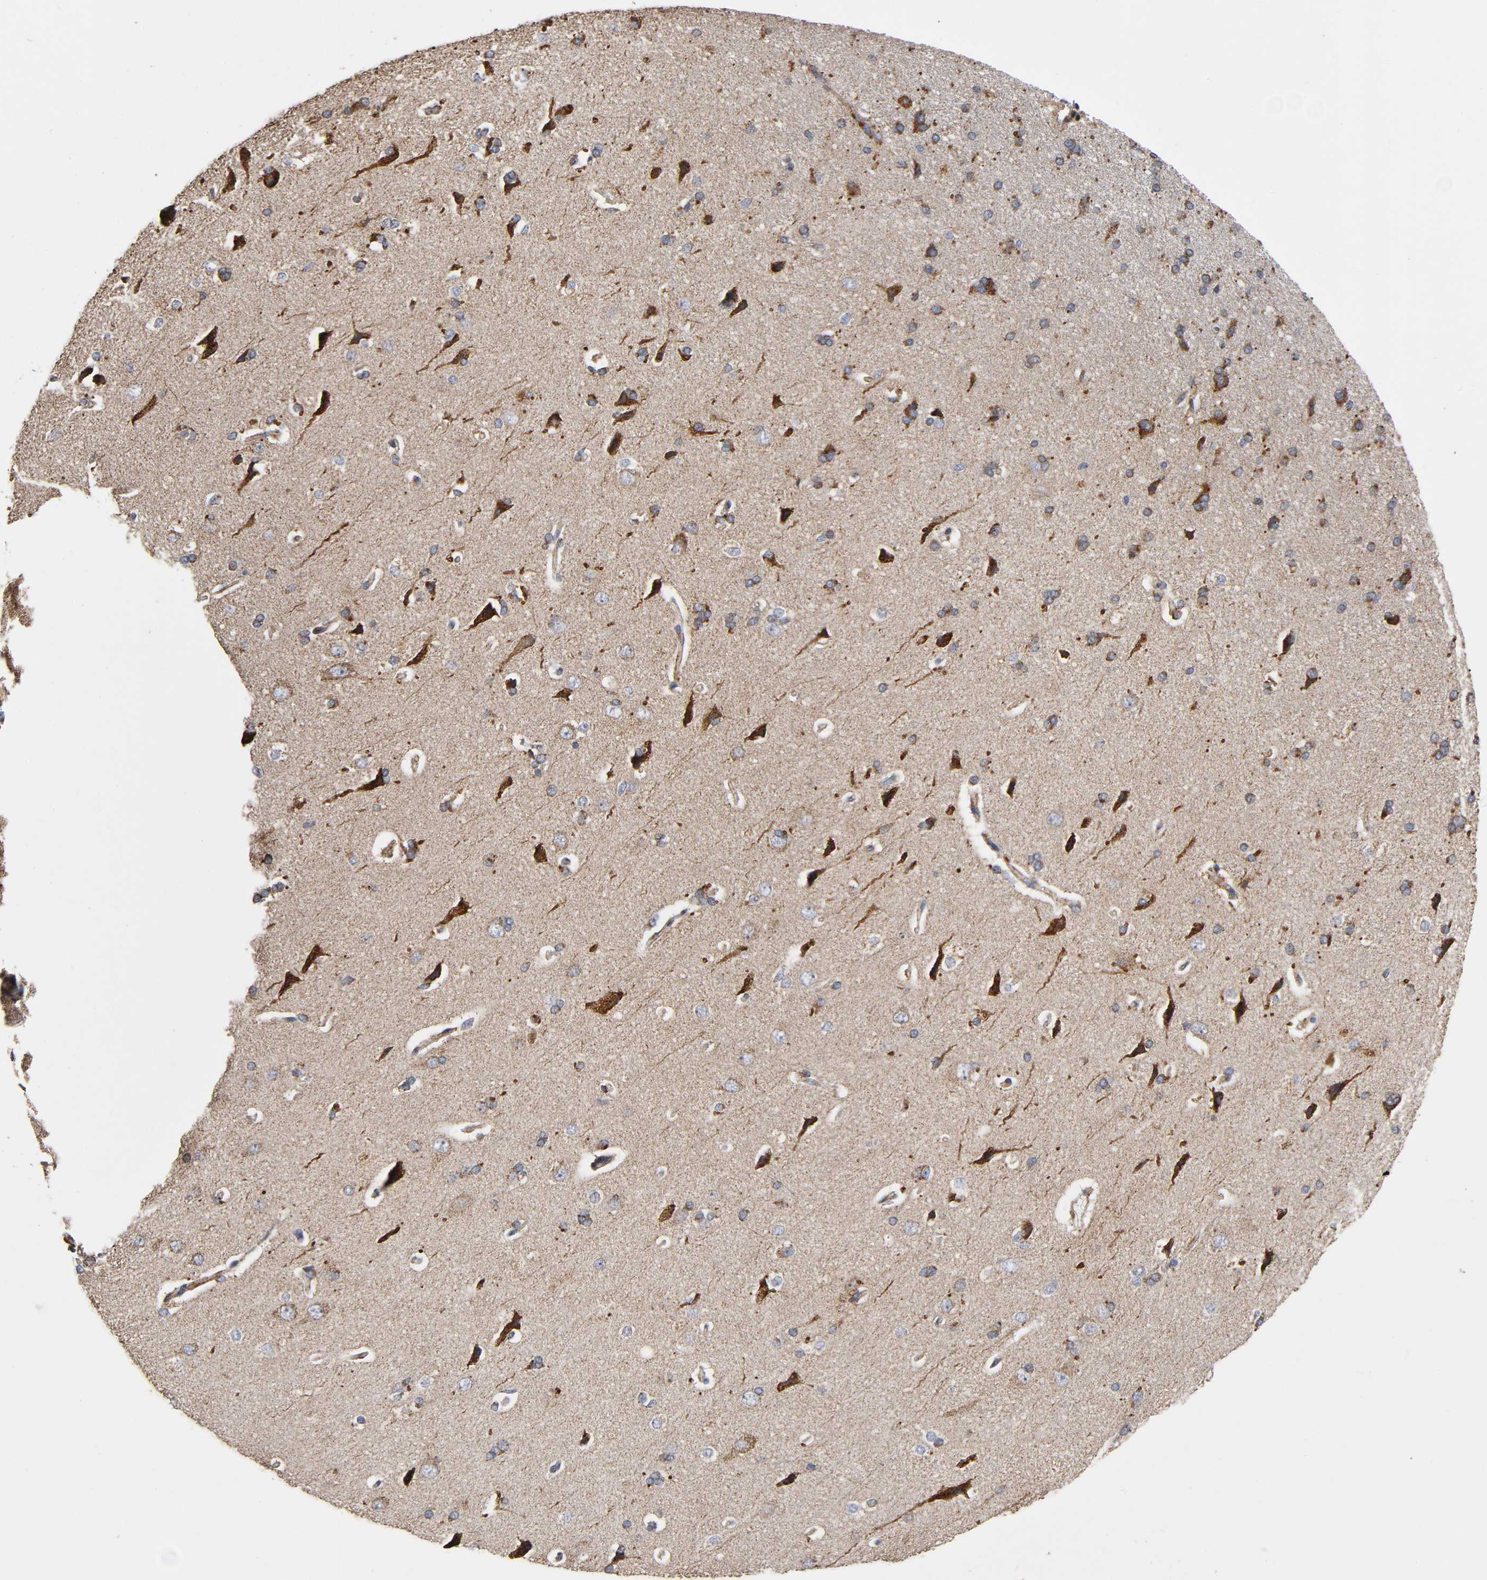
{"staining": {"intensity": "weak", "quantity": ">75%", "location": "cytoplasmic/membranous"}, "tissue": "cerebral cortex", "cell_type": "Endothelial cells", "image_type": "normal", "snomed": [{"axis": "morphology", "description": "Normal tissue, NOS"}, {"axis": "topography", "description": "Cerebral cortex"}], "caption": "The immunohistochemical stain labels weak cytoplasmic/membranous positivity in endothelial cells of normal cerebral cortex.", "gene": "MAP3K1", "patient": {"sex": "male", "age": 62}}